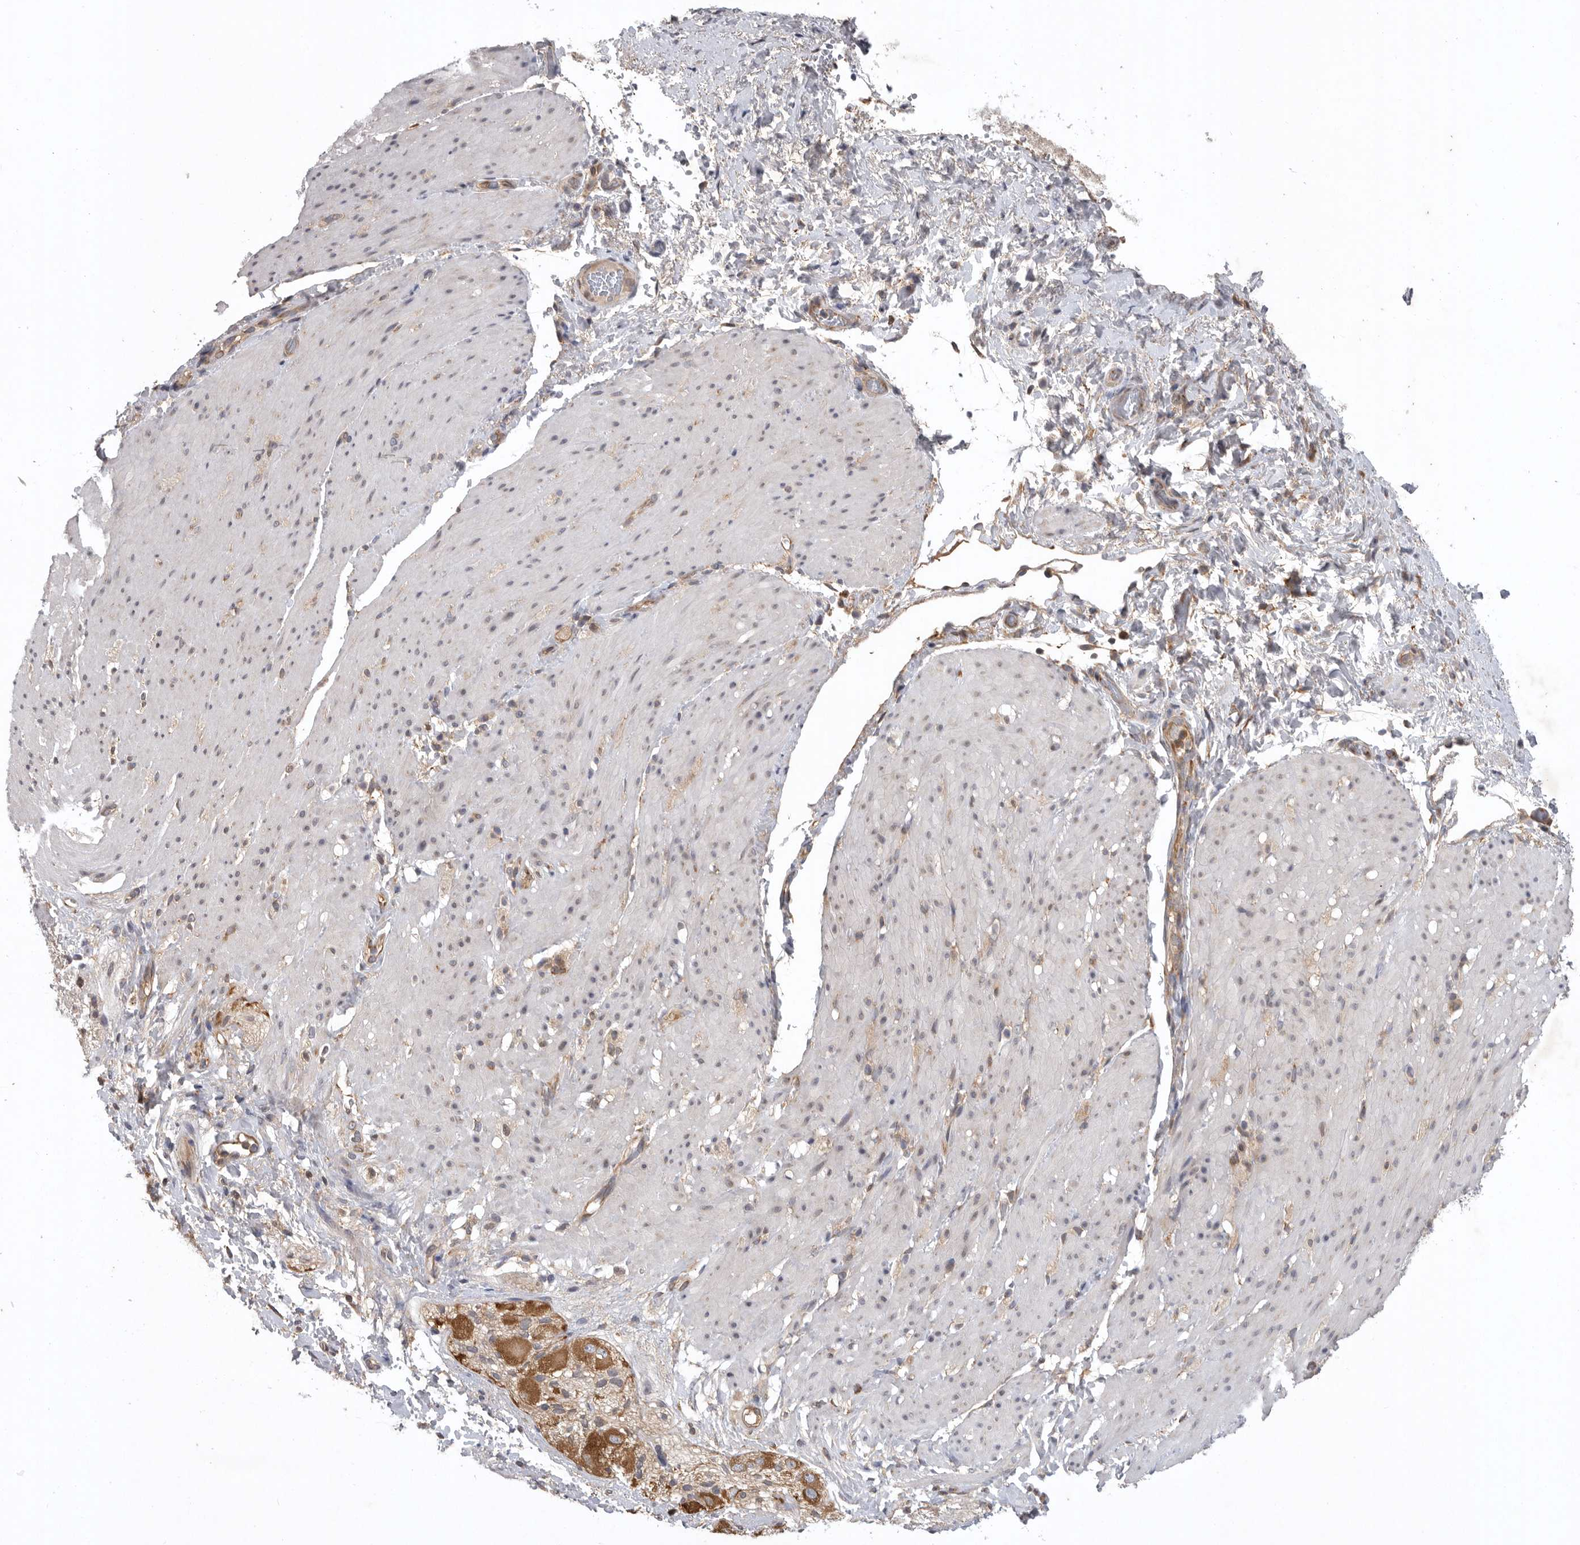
{"staining": {"intensity": "negative", "quantity": "none", "location": "none"}, "tissue": "smooth muscle", "cell_type": "Smooth muscle cells", "image_type": "normal", "snomed": [{"axis": "morphology", "description": "Normal tissue, NOS"}, {"axis": "topography", "description": "Smooth muscle"}, {"axis": "topography", "description": "Small intestine"}], "caption": "There is no significant positivity in smooth muscle cells of smooth muscle. (DAB (3,3'-diaminobenzidine) immunohistochemistry (IHC) visualized using brightfield microscopy, high magnification).", "gene": "C1orf109", "patient": {"sex": "female", "age": 84}}